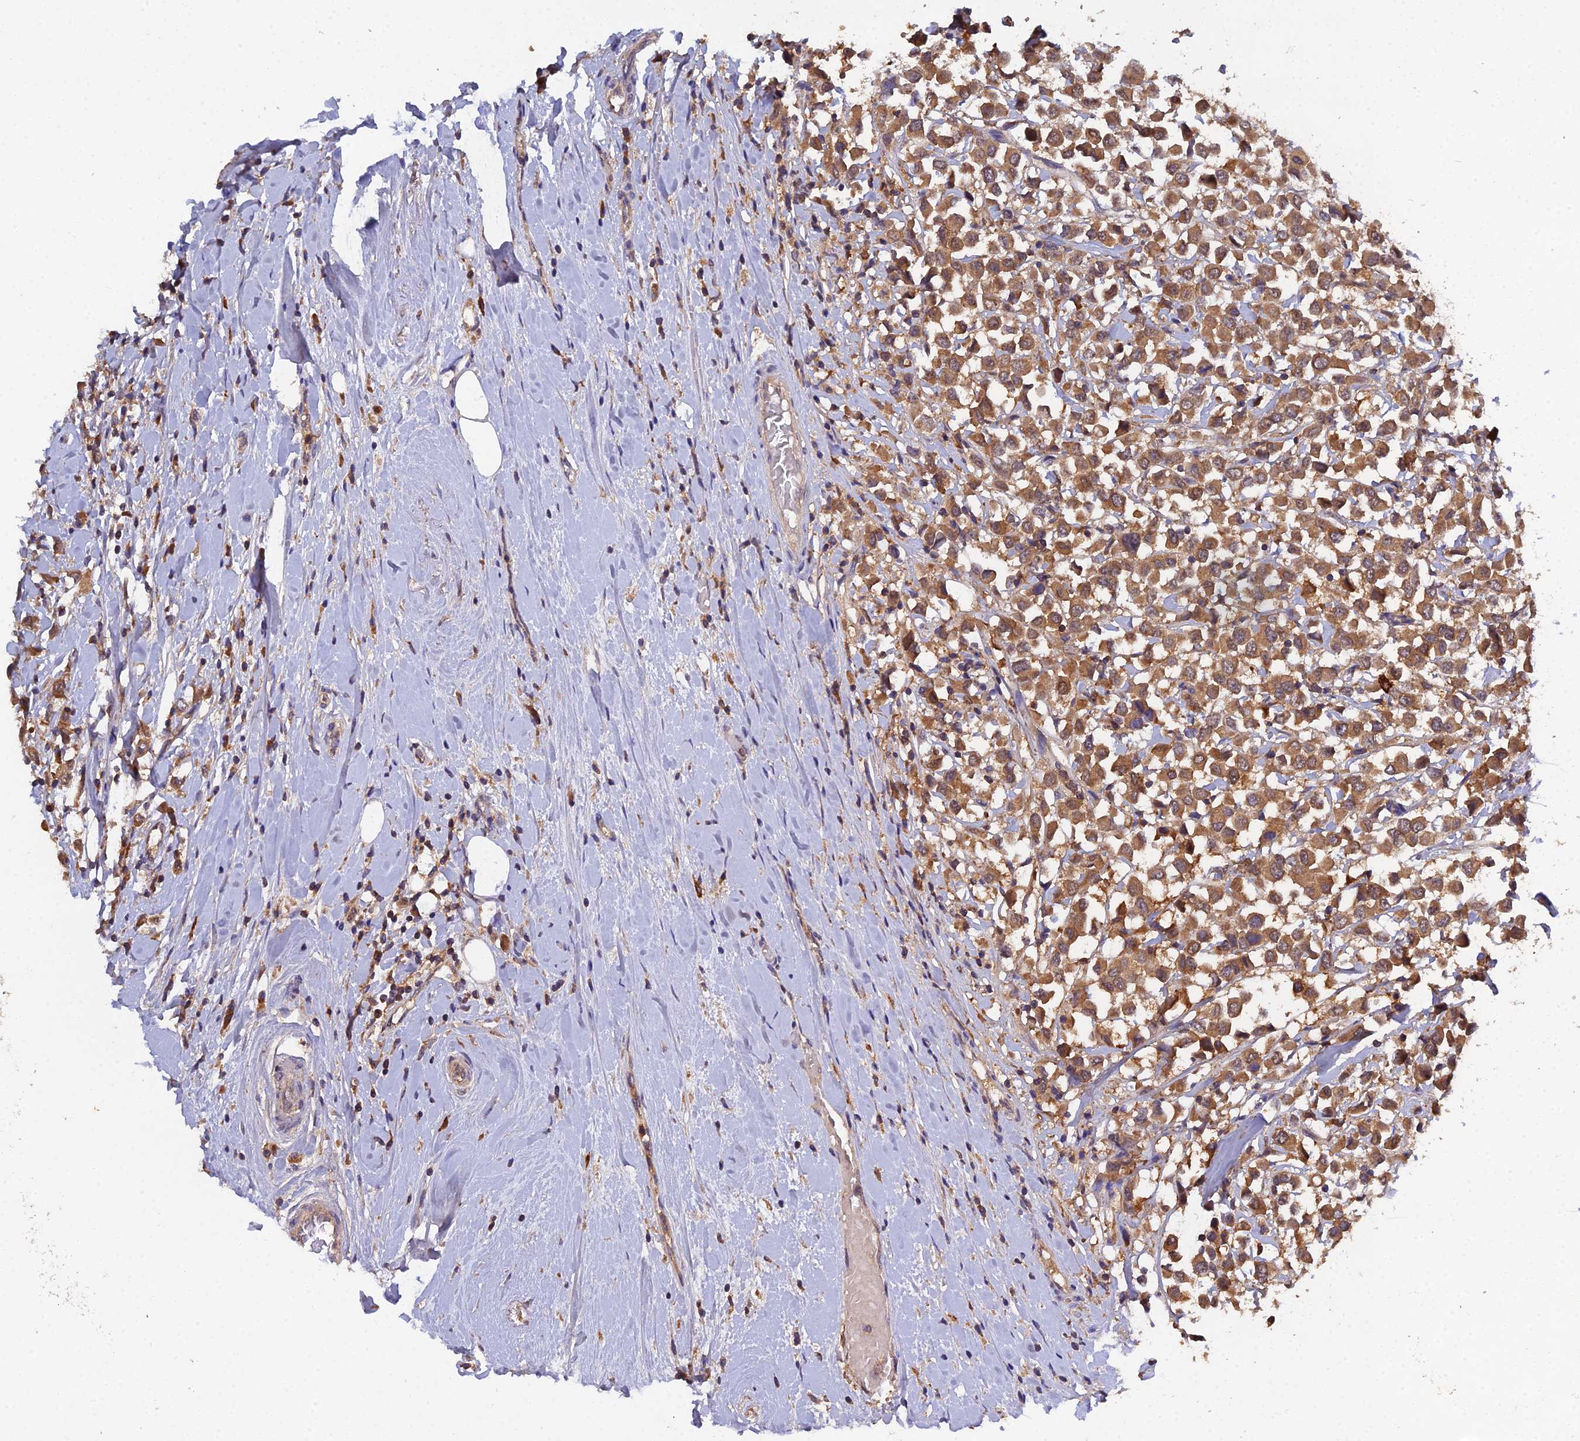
{"staining": {"intensity": "moderate", "quantity": ">75%", "location": "cytoplasmic/membranous"}, "tissue": "breast cancer", "cell_type": "Tumor cells", "image_type": "cancer", "snomed": [{"axis": "morphology", "description": "Duct carcinoma"}, {"axis": "topography", "description": "Breast"}], "caption": "Immunohistochemical staining of intraductal carcinoma (breast) demonstrates medium levels of moderate cytoplasmic/membranous expression in approximately >75% of tumor cells. (DAB (3,3'-diaminobenzidine) IHC, brown staining for protein, blue staining for nuclei).", "gene": "TMEM258", "patient": {"sex": "female", "age": 61}}